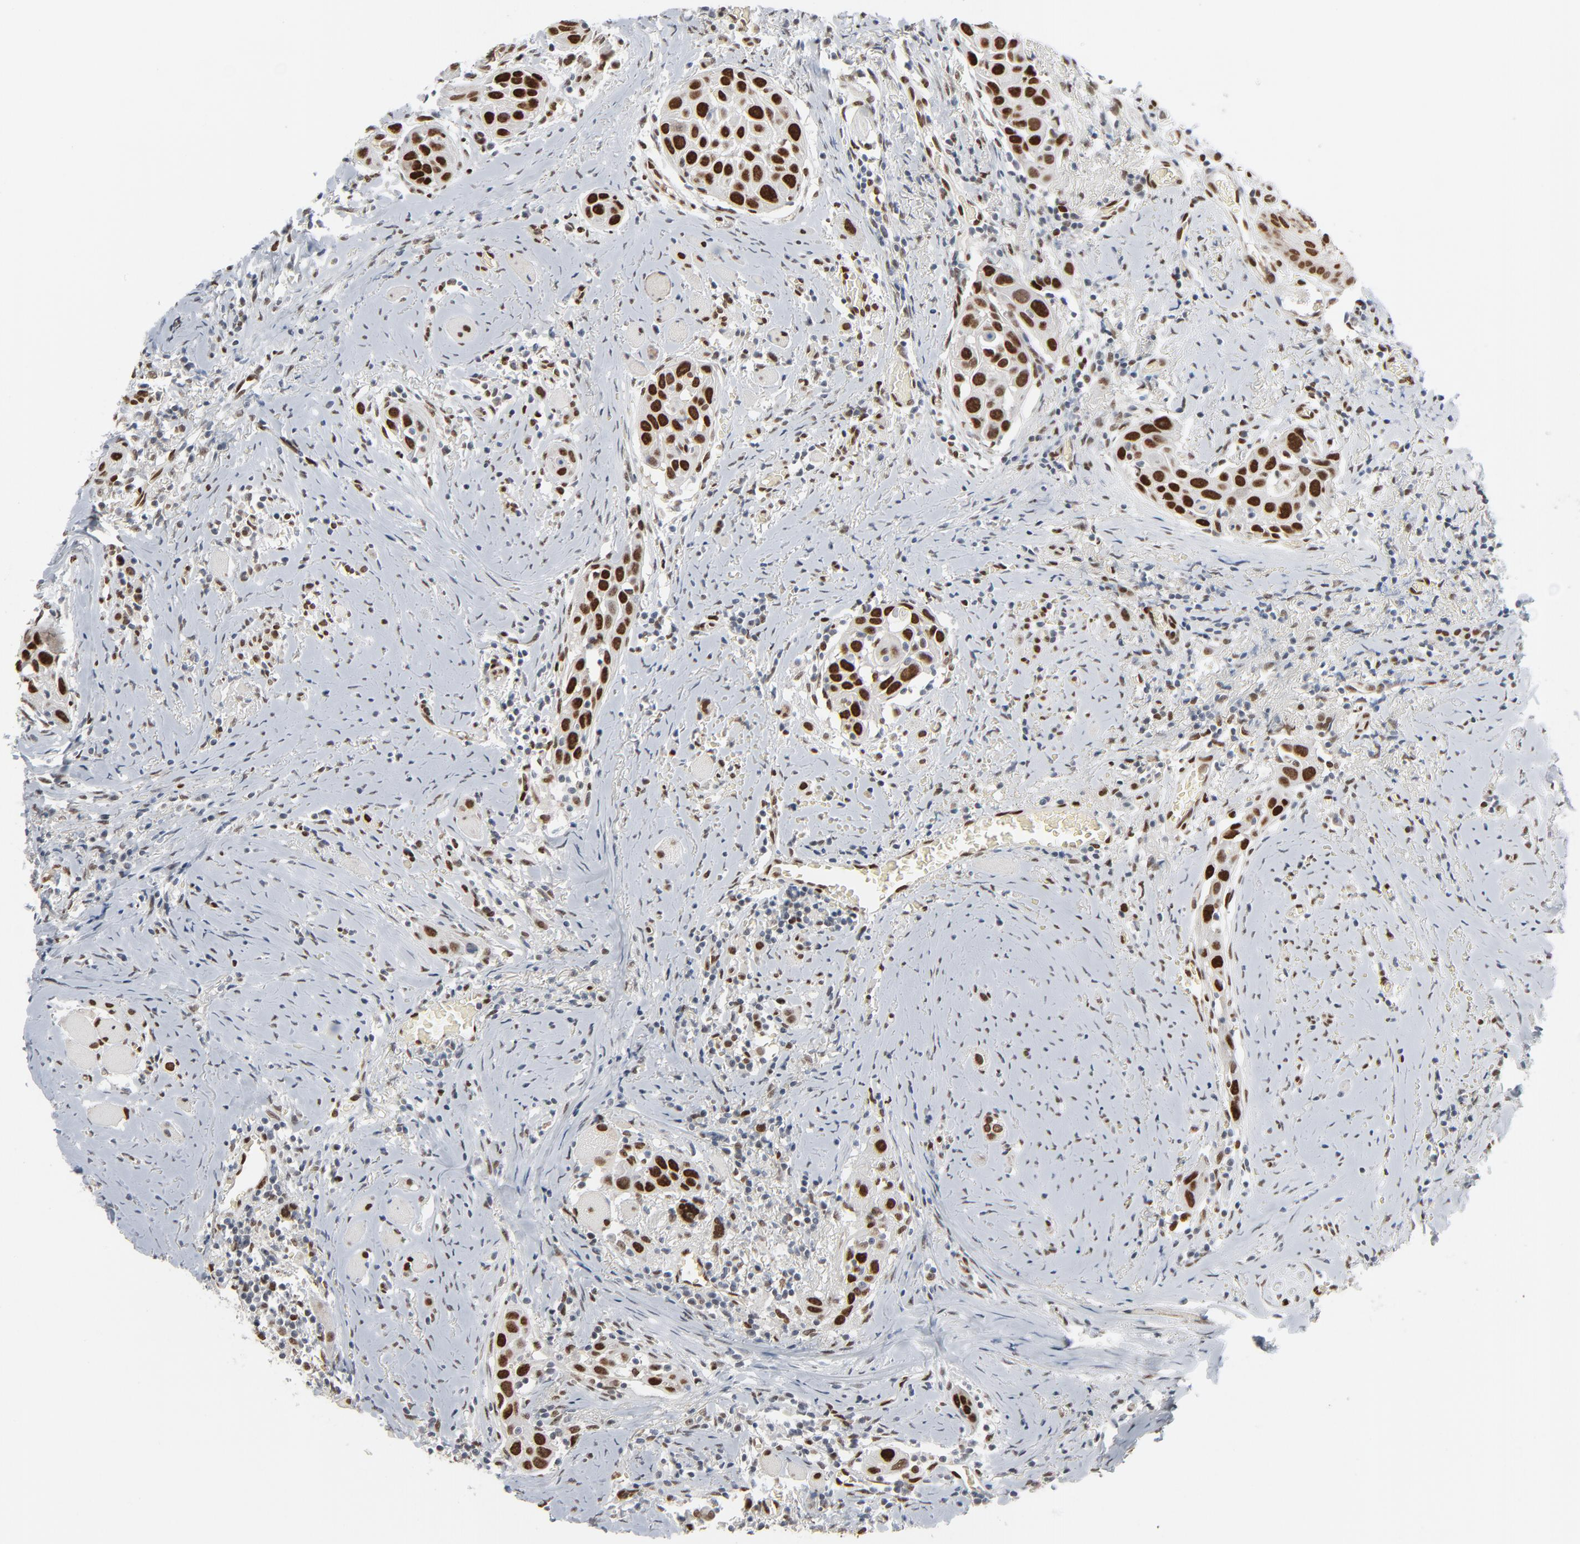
{"staining": {"intensity": "strong", "quantity": ">75%", "location": "nuclear"}, "tissue": "head and neck cancer", "cell_type": "Tumor cells", "image_type": "cancer", "snomed": [{"axis": "morphology", "description": "Squamous cell carcinoma, NOS"}, {"axis": "topography", "description": "Oral tissue"}, {"axis": "topography", "description": "Head-Neck"}], "caption": "Immunohistochemistry photomicrograph of neoplastic tissue: human head and neck cancer stained using immunohistochemistry exhibits high levels of strong protein expression localized specifically in the nuclear of tumor cells, appearing as a nuclear brown color.", "gene": "CUX1", "patient": {"sex": "female", "age": 50}}